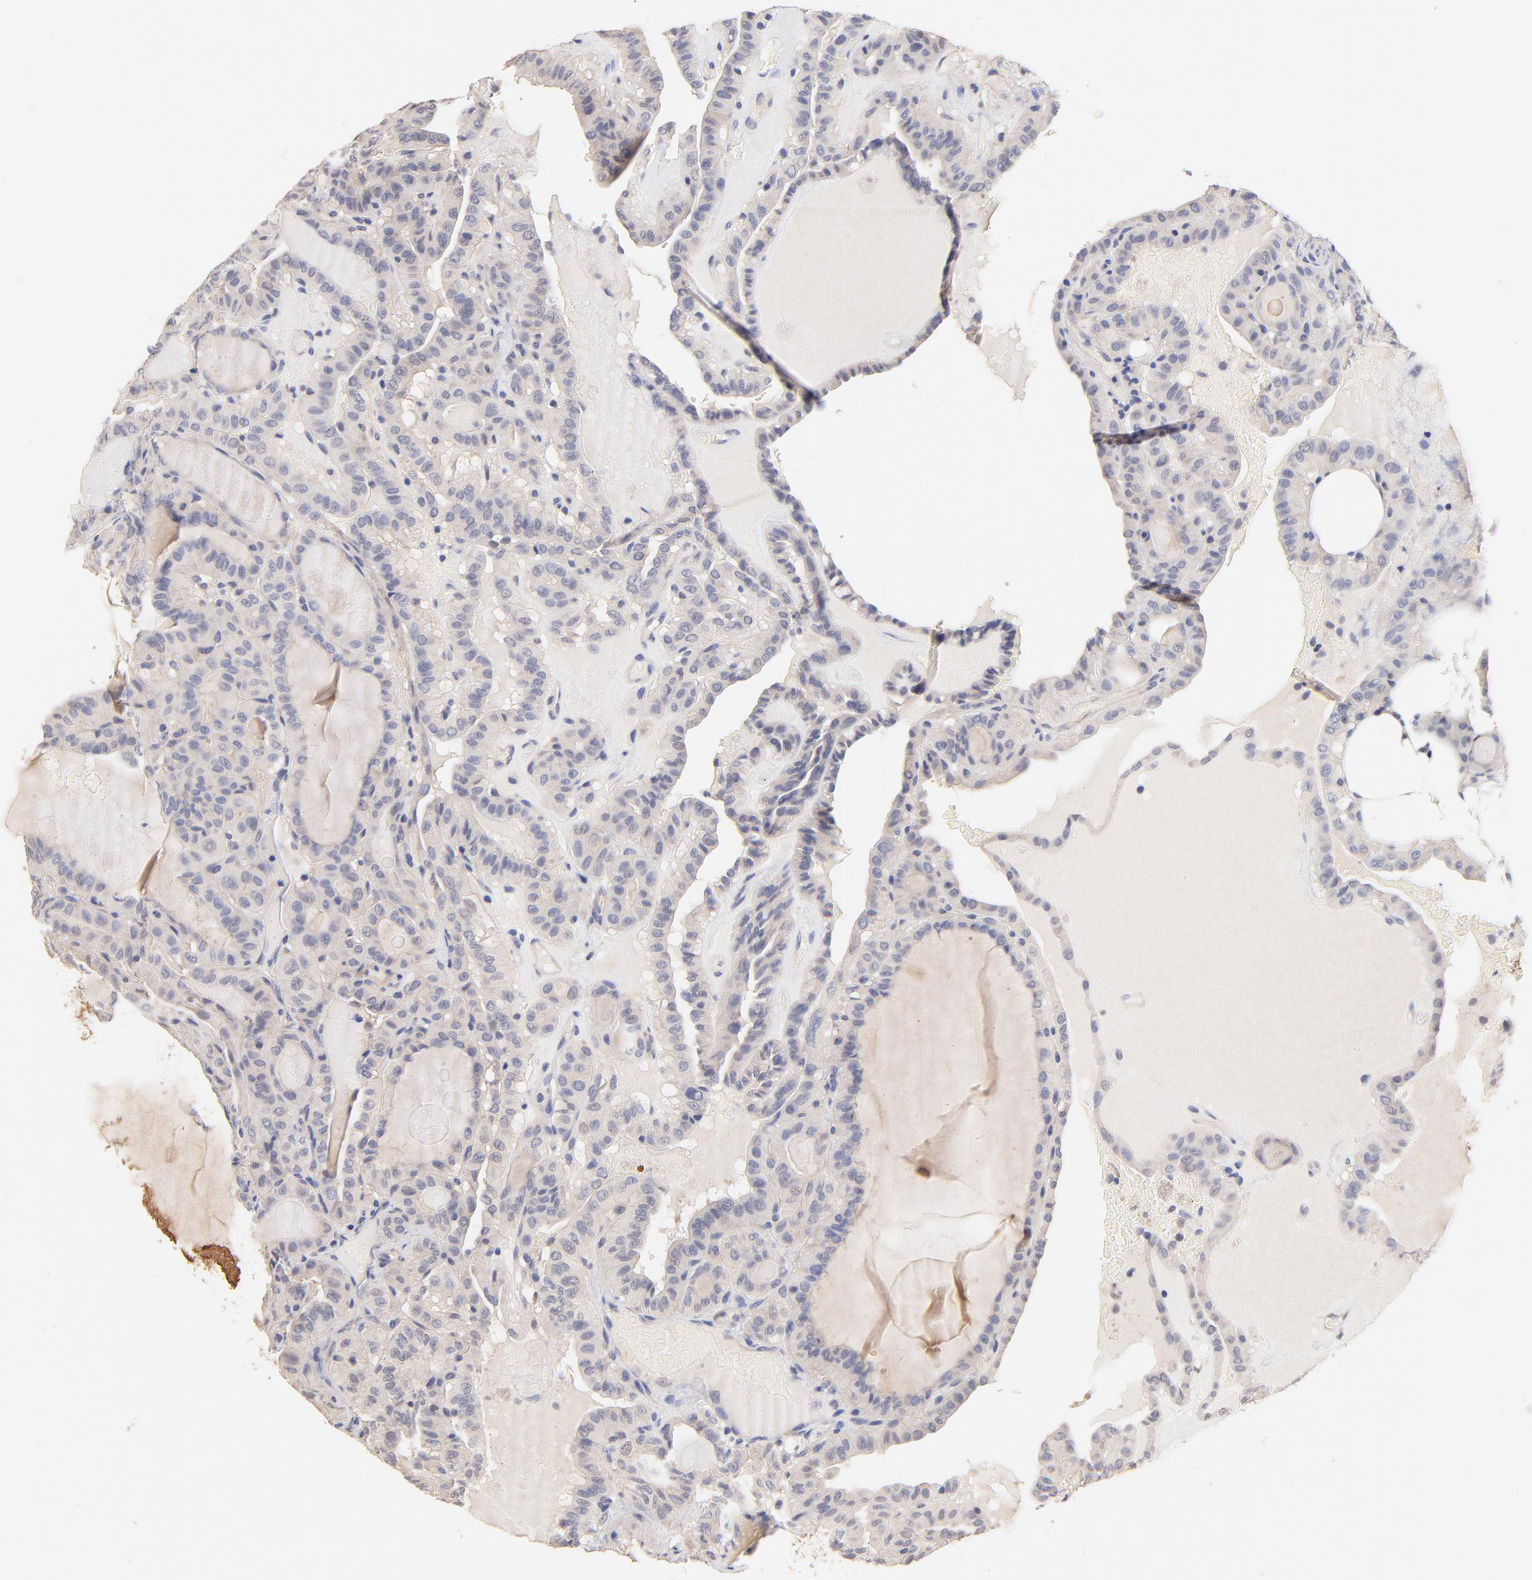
{"staining": {"intensity": "negative", "quantity": "none", "location": "none"}, "tissue": "thyroid cancer", "cell_type": "Tumor cells", "image_type": "cancer", "snomed": [{"axis": "morphology", "description": "Papillary adenocarcinoma, NOS"}, {"axis": "topography", "description": "Thyroid gland"}], "caption": "Immunohistochemistry of thyroid cancer (papillary adenocarcinoma) demonstrates no positivity in tumor cells. (Stains: DAB (3,3'-diaminobenzidine) immunohistochemistry (IHC) with hematoxylin counter stain, Microscopy: brightfield microscopy at high magnification).", "gene": "RIBC2", "patient": {"sex": "male", "age": 77}}